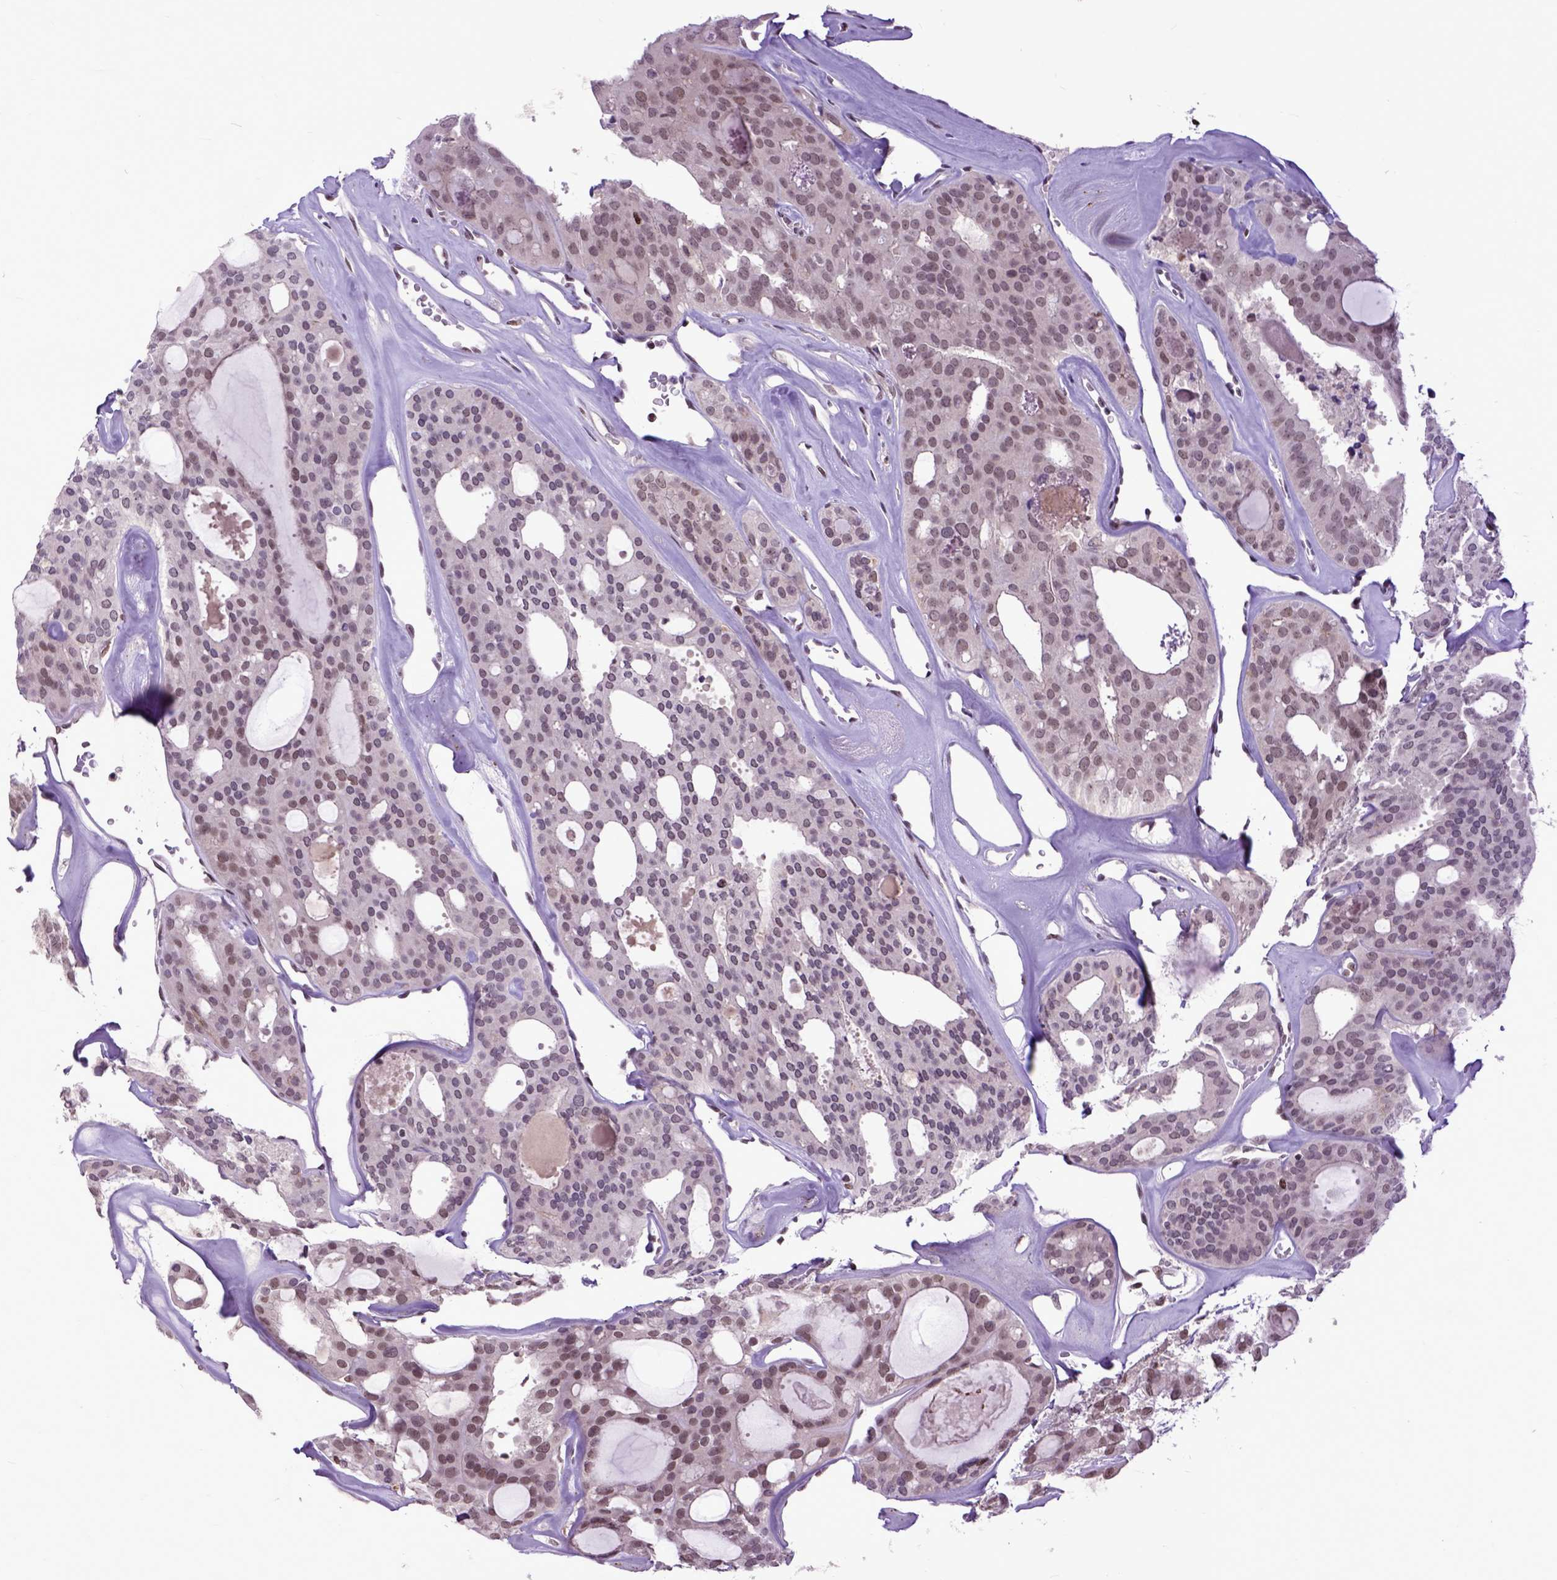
{"staining": {"intensity": "negative", "quantity": "none", "location": "none"}, "tissue": "thyroid cancer", "cell_type": "Tumor cells", "image_type": "cancer", "snomed": [{"axis": "morphology", "description": "Follicular adenoma carcinoma, NOS"}, {"axis": "topography", "description": "Thyroid gland"}], "caption": "This is an immunohistochemistry micrograph of human thyroid cancer. There is no positivity in tumor cells.", "gene": "RCC2", "patient": {"sex": "male", "age": 75}}